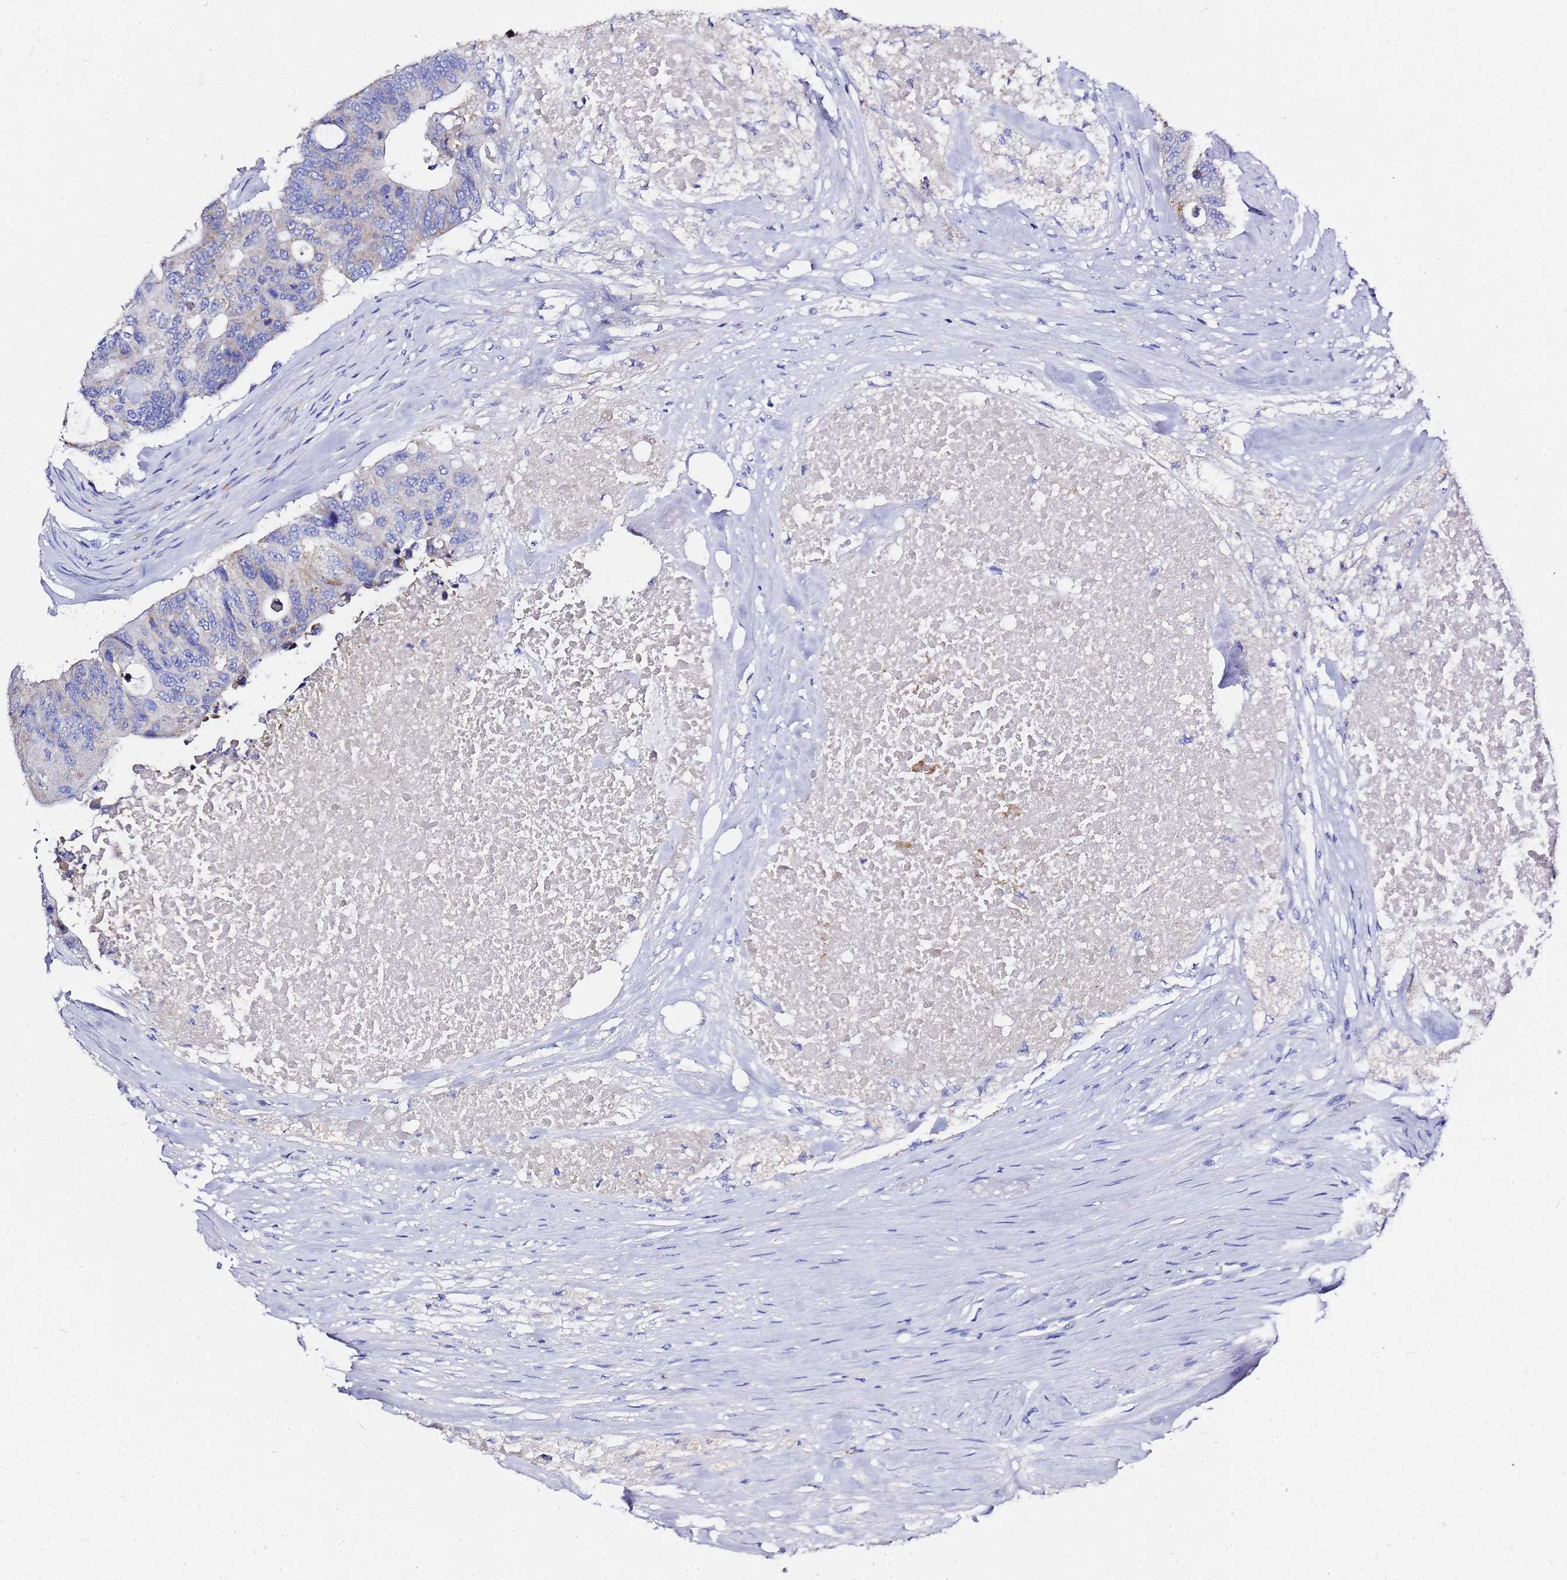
{"staining": {"intensity": "moderate", "quantity": "<25%", "location": "cytoplasmic/membranous"}, "tissue": "colorectal cancer", "cell_type": "Tumor cells", "image_type": "cancer", "snomed": [{"axis": "morphology", "description": "Adenocarcinoma, NOS"}, {"axis": "topography", "description": "Colon"}], "caption": "A micrograph showing moderate cytoplasmic/membranous staining in approximately <25% of tumor cells in adenocarcinoma (colorectal), as visualized by brown immunohistochemical staining.", "gene": "OR52E2", "patient": {"sex": "male", "age": 71}}